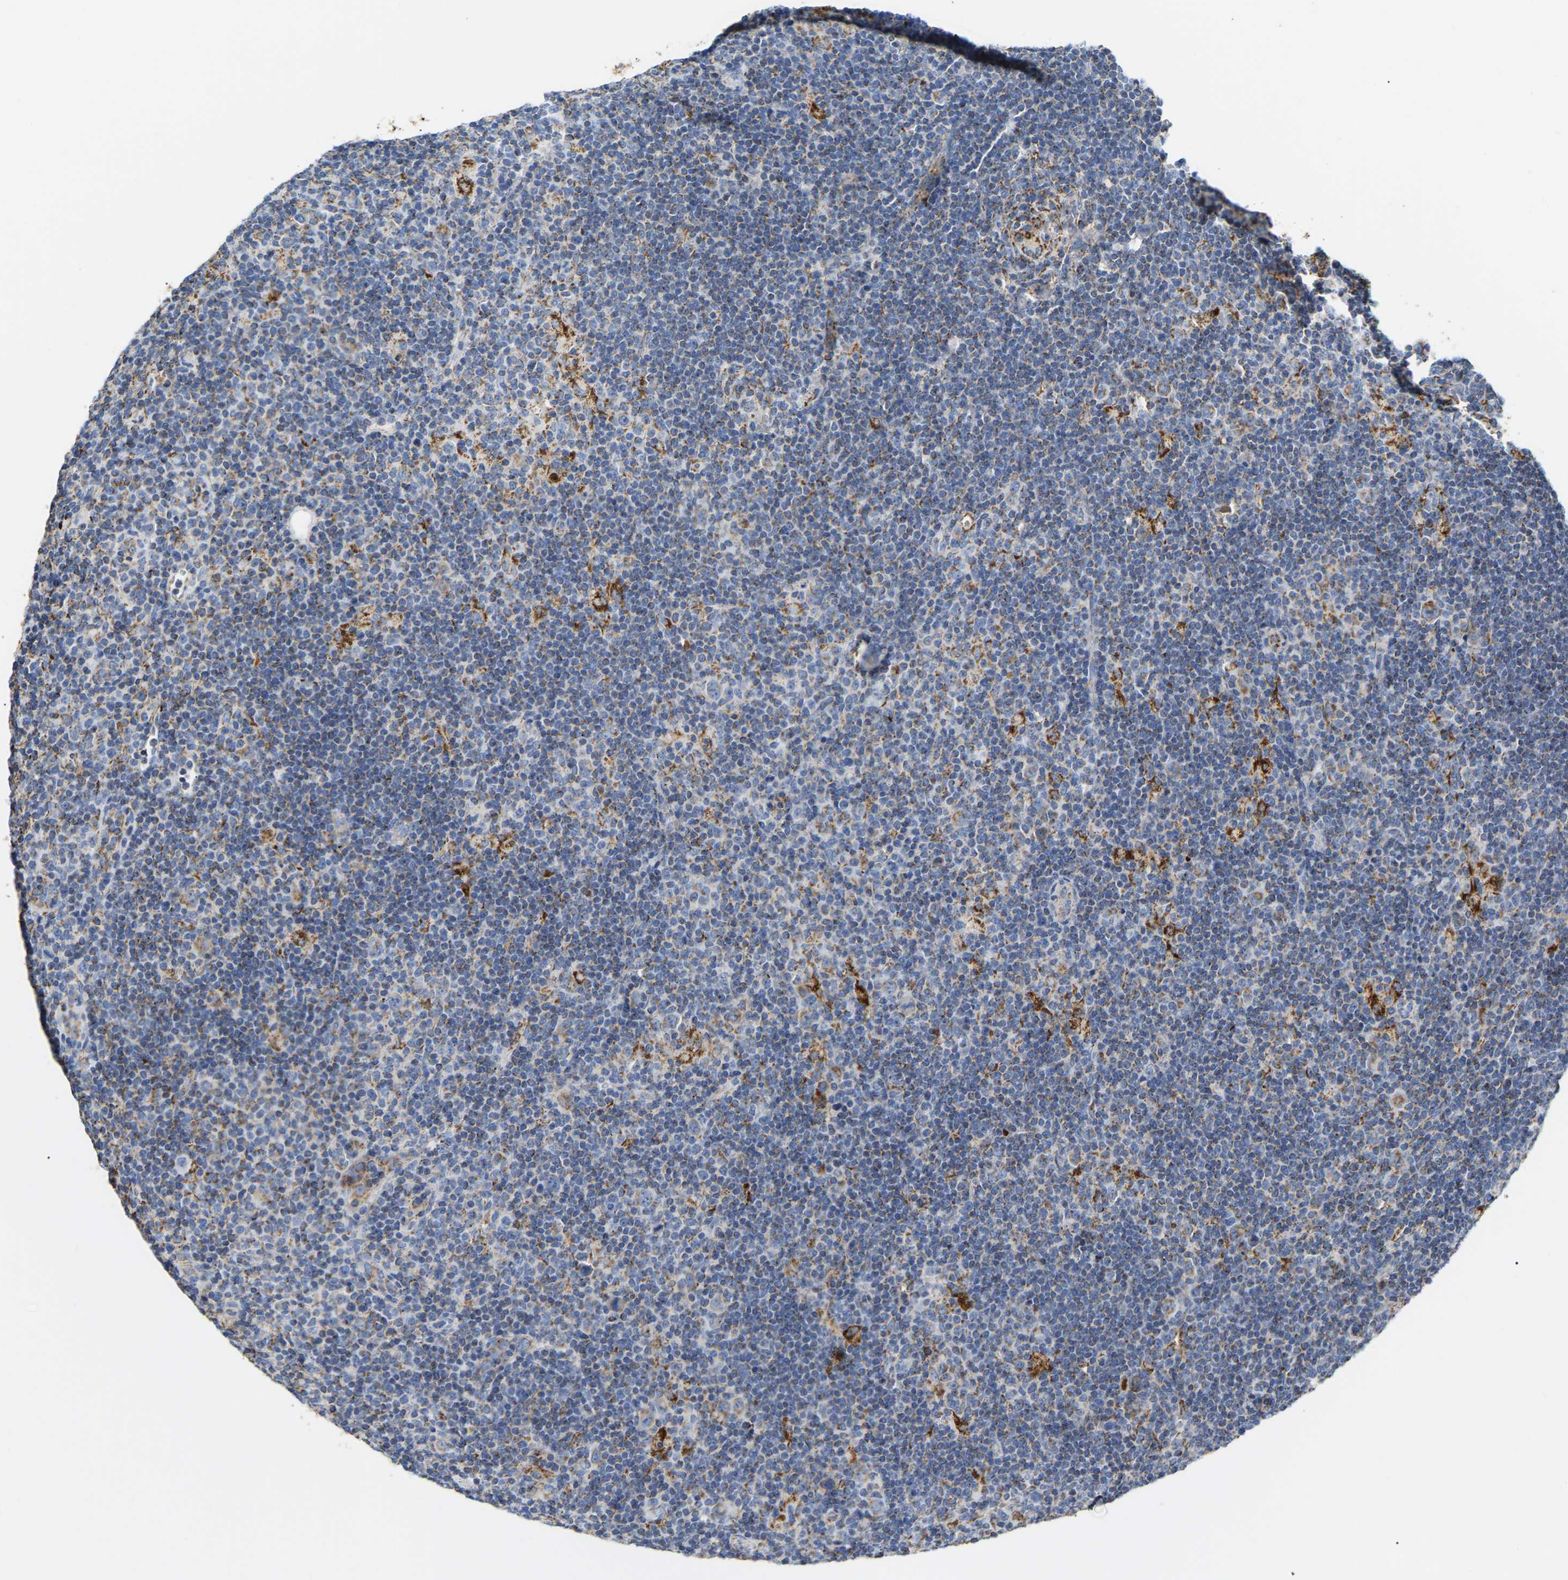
{"staining": {"intensity": "moderate", "quantity": ">75%", "location": "cytoplasmic/membranous"}, "tissue": "lymphoma", "cell_type": "Tumor cells", "image_type": "cancer", "snomed": [{"axis": "morphology", "description": "Hodgkin's disease, NOS"}, {"axis": "topography", "description": "Lymph node"}], "caption": "Tumor cells show medium levels of moderate cytoplasmic/membranous expression in approximately >75% of cells in human Hodgkin's disease.", "gene": "HIBADH", "patient": {"sex": "female", "age": 57}}